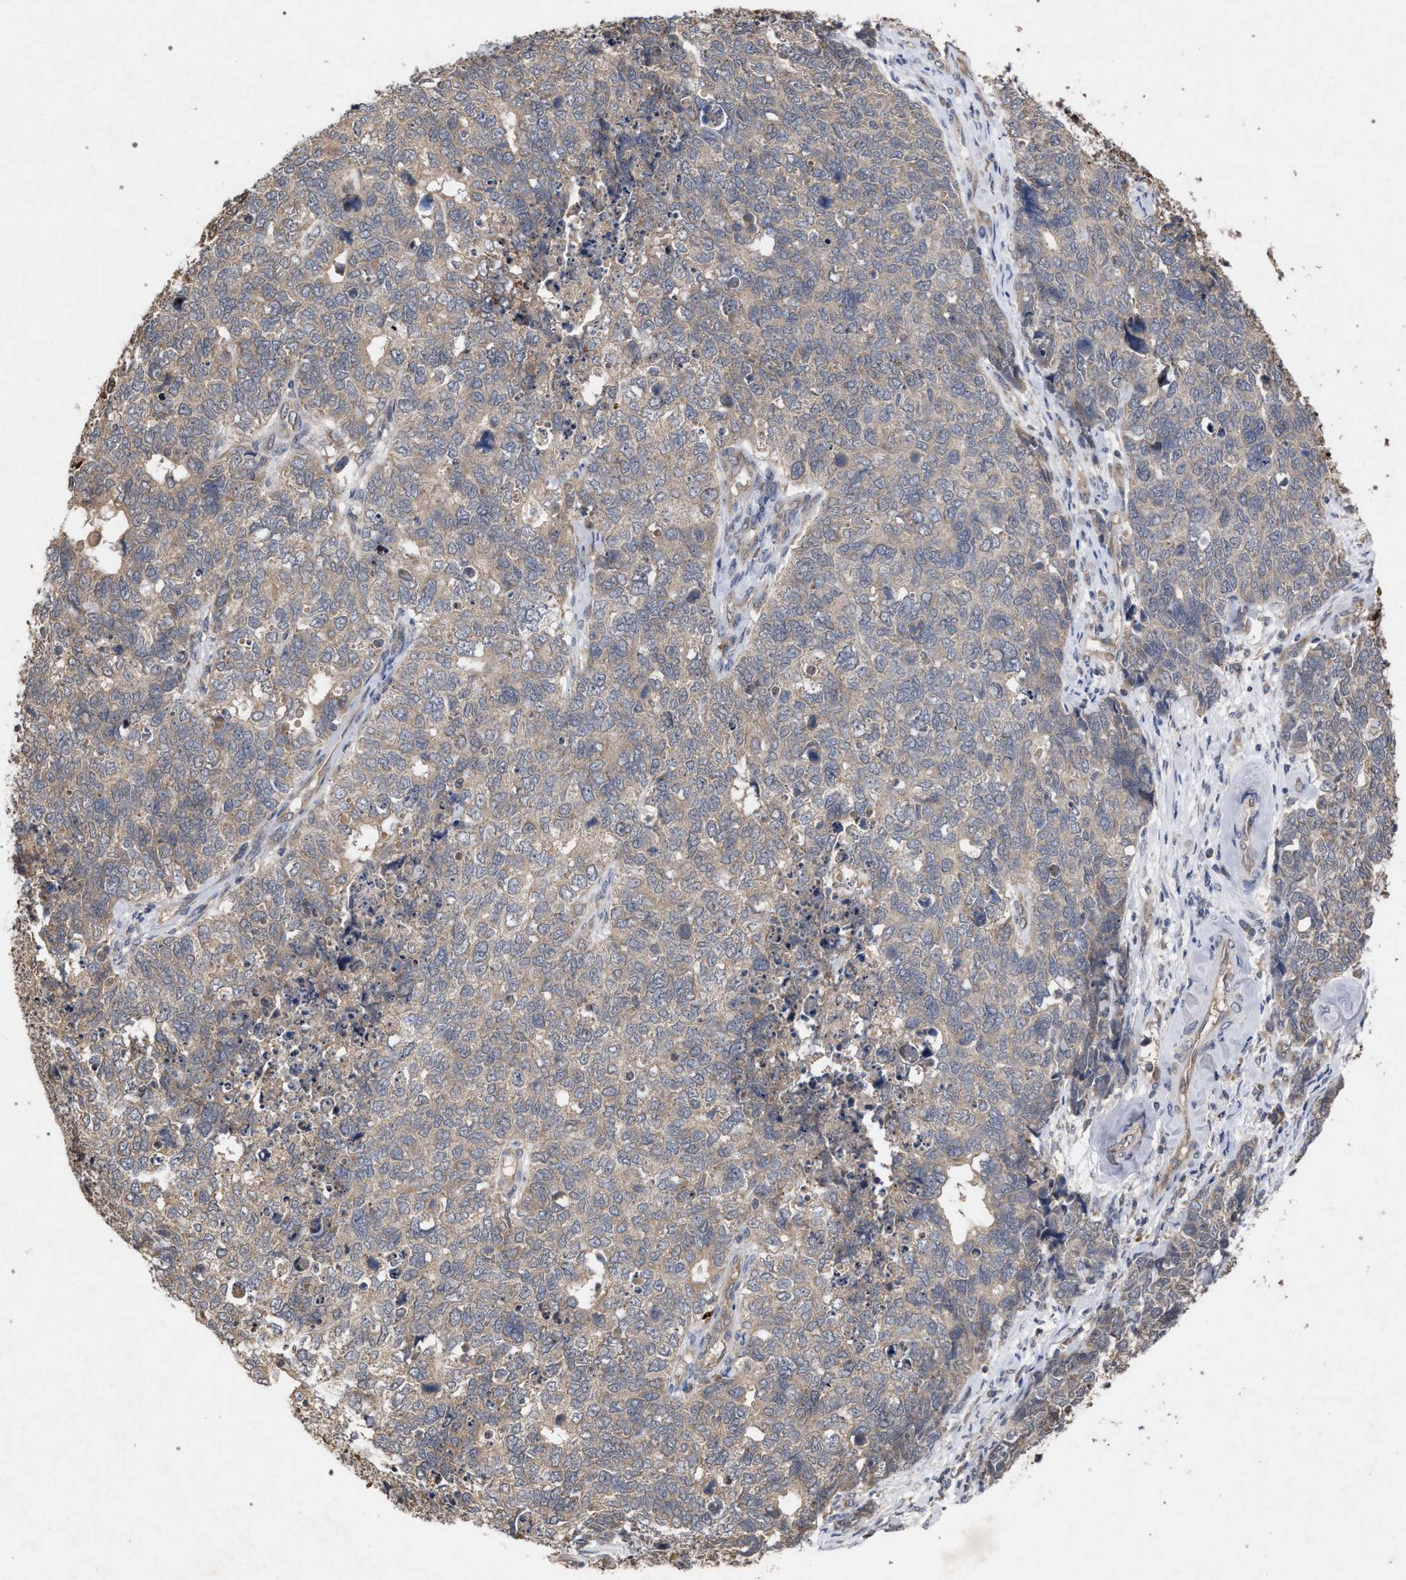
{"staining": {"intensity": "weak", "quantity": "<25%", "location": "cytoplasmic/membranous"}, "tissue": "cervical cancer", "cell_type": "Tumor cells", "image_type": "cancer", "snomed": [{"axis": "morphology", "description": "Squamous cell carcinoma, NOS"}, {"axis": "topography", "description": "Cervix"}], "caption": "The micrograph reveals no staining of tumor cells in cervical cancer.", "gene": "SLC4A4", "patient": {"sex": "female", "age": 63}}